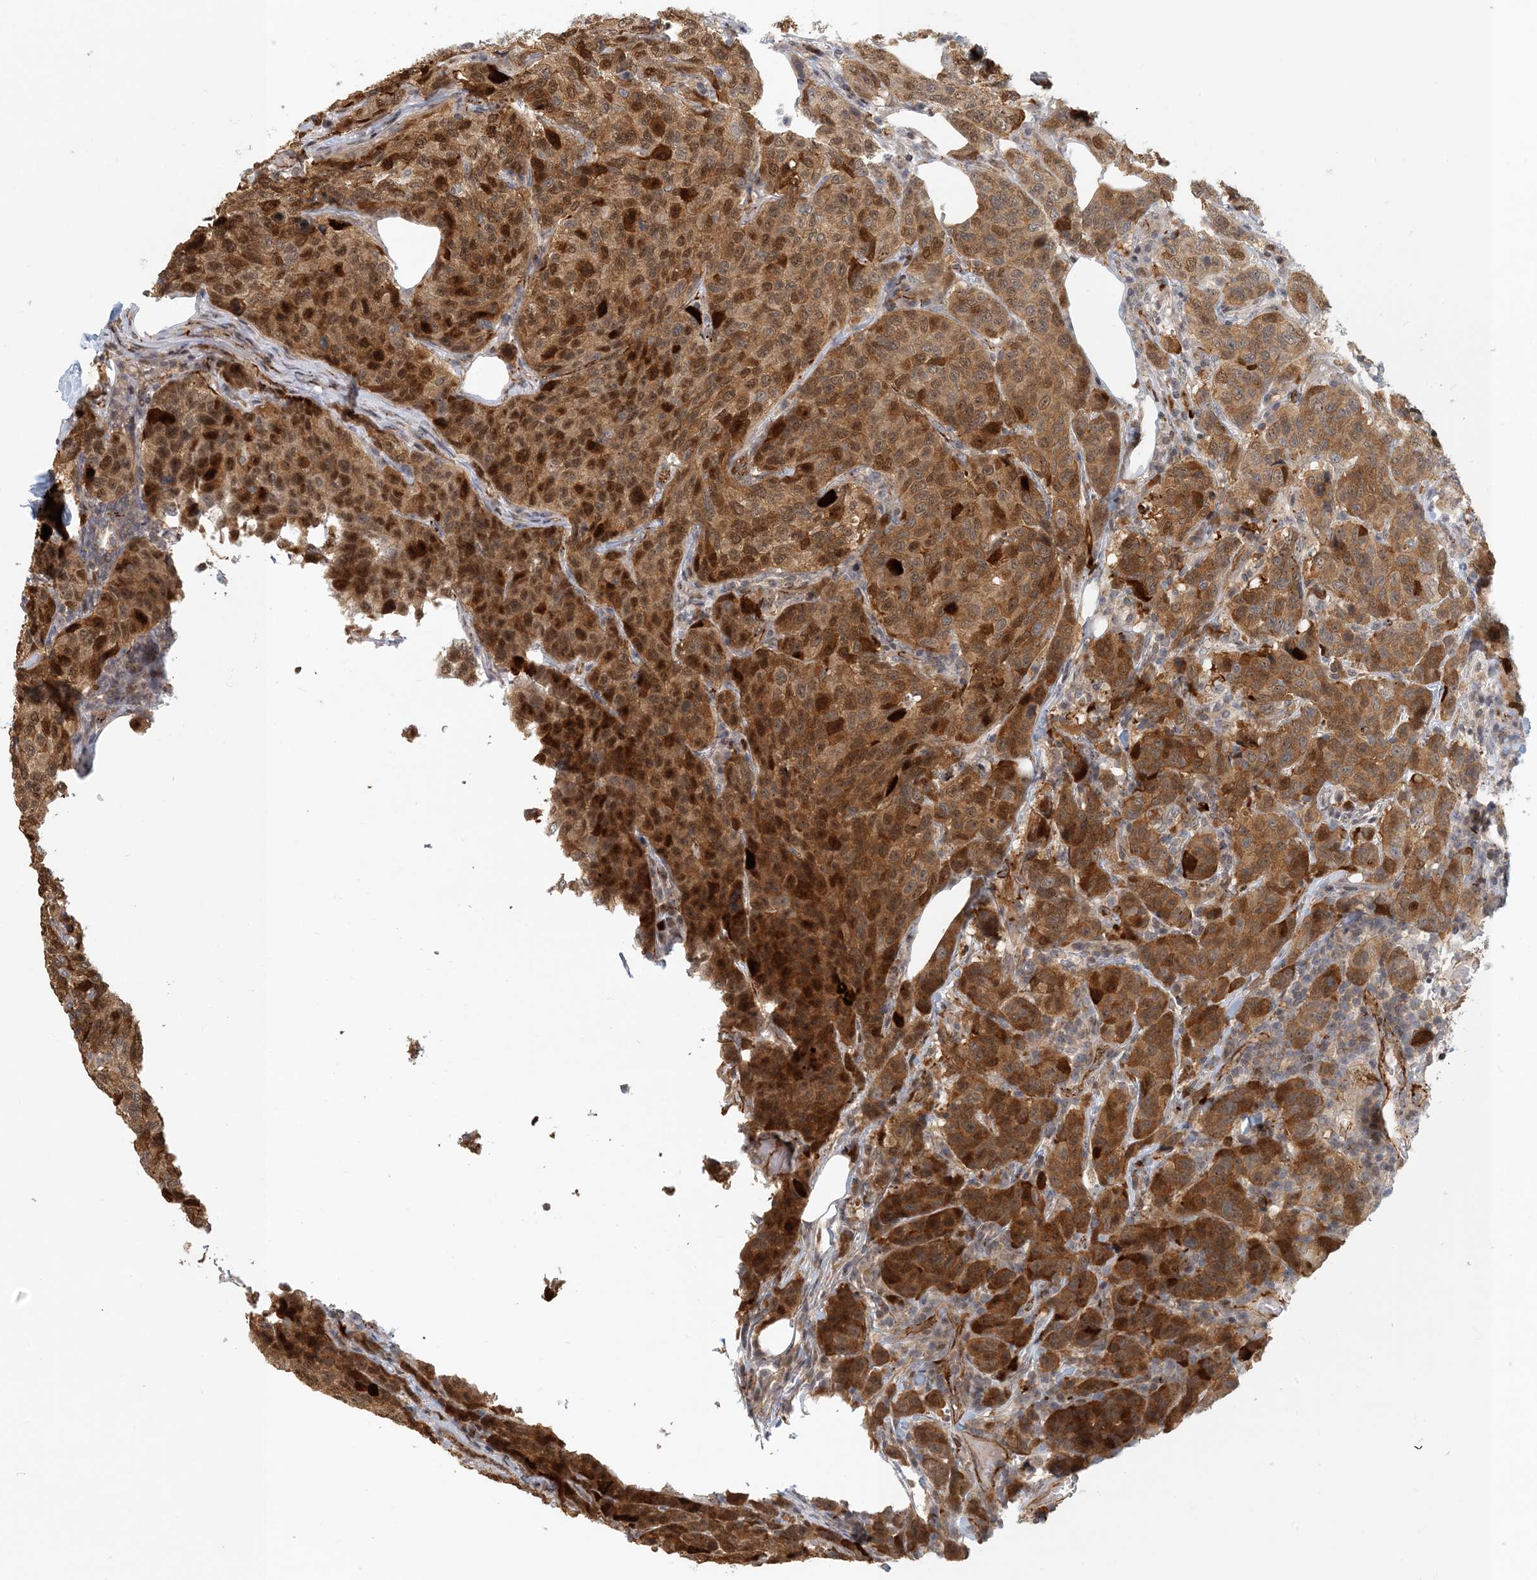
{"staining": {"intensity": "moderate", "quantity": ">75%", "location": "cytoplasmic/membranous,nuclear"}, "tissue": "breast cancer", "cell_type": "Tumor cells", "image_type": "cancer", "snomed": [{"axis": "morphology", "description": "Duct carcinoma"}, {"axis": "topography", "description": "Breast"}], "caption": "Moderate cytoplasmic/membranous and nuclear staining is appreciated in approximately >75% of tumor cells in infiltrating ductal carcinoma (breast).", "gene": "MAPKBP1", "patient": {"sex": "female", "age": 55}}